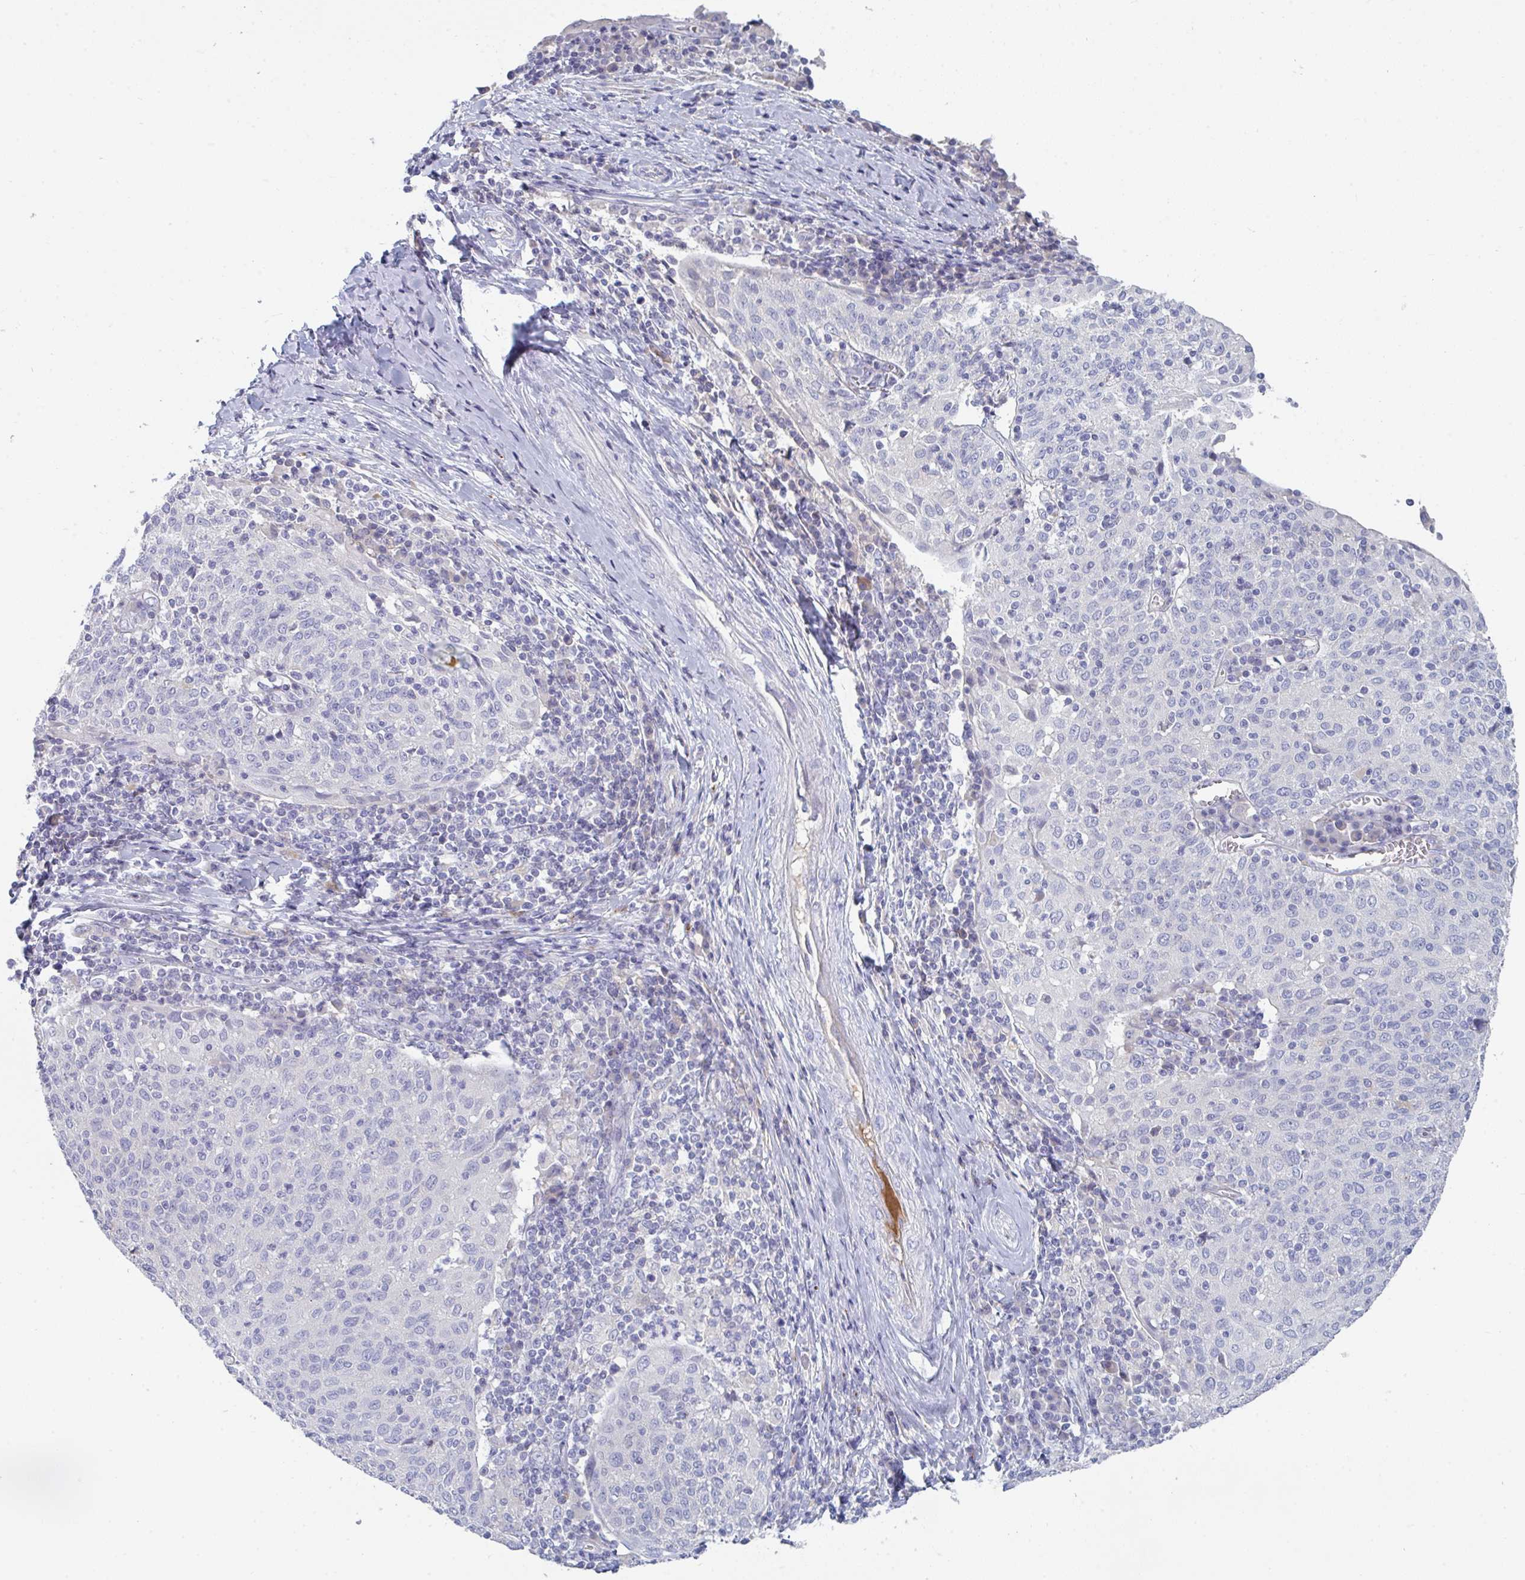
{"staining": {"intensity": "negative", "quantity": "none", "location": "none"}, "tissue": "cervical cancer", "cell_type": "Tumor cells", "image_type": "cancer", "snomed": [{"axis": "morphology", "description": "Squamous cell carcinoma, NOS"}, {"axis": "topography", "description": "Cervix"}], "caption": "IHC of squamous cell carcinoma (cervical) reveals no expression in tumor cells.", "gene": "HGFAC", "patient": {"sex": "female", "age": 52}}